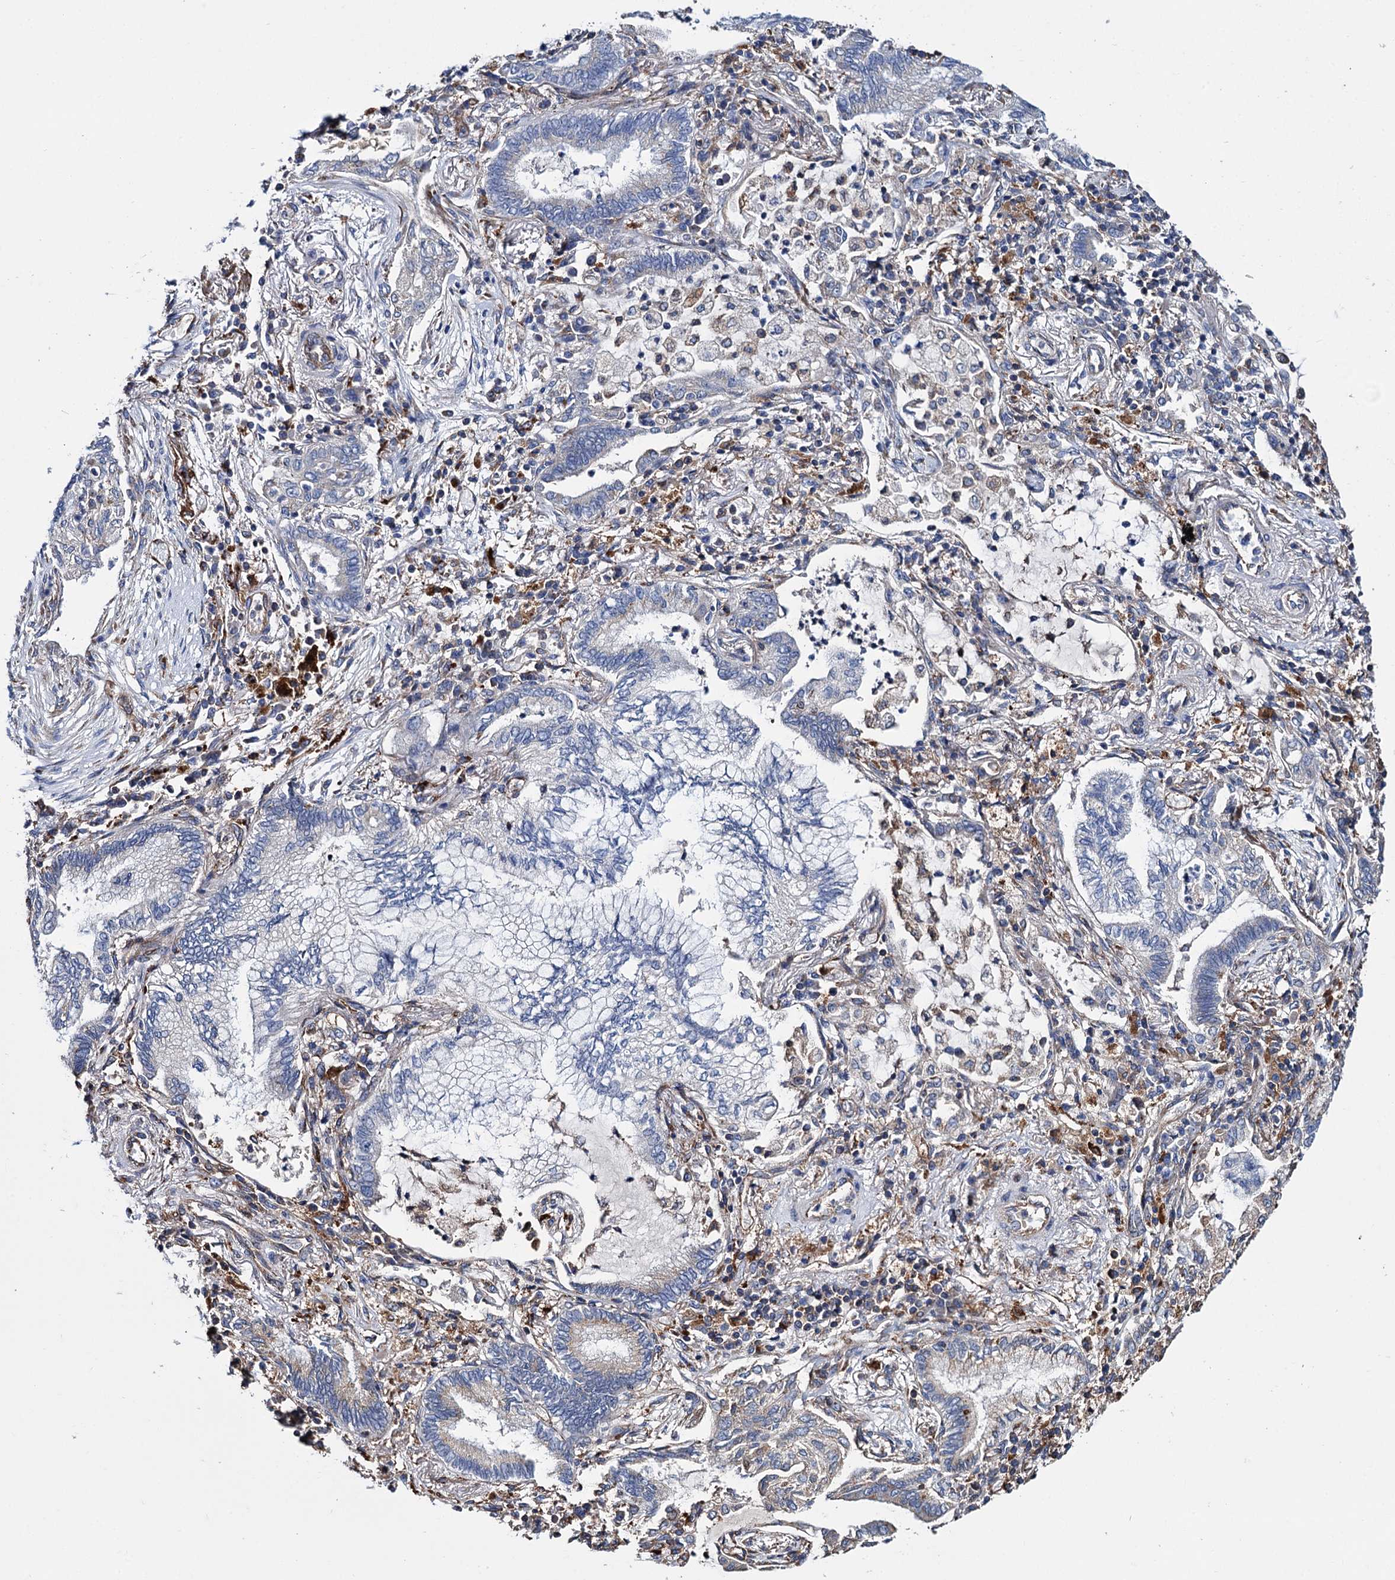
{"staining": {"intensity": "negative", "quantity": "none", "location": "none"}, "tissue": "lung cancer", "cell_type": "Tumor cells", "image_type": "cancer", "snomed": [{"axis": "morphology", "description": "Adenocarcinoma, NOS"}, {"axis": "topography", "description": "Lung"}], "caption": "Immunohistochemistry histopathology image of neoplastic tissue: human lung cancer stained with DAB (3,3'-diaminobenzidine) demonstrates no significant protein expression in tumor cells.", "gene": "SCPEP1", "patient": {"sex": "female", "age": 70}}